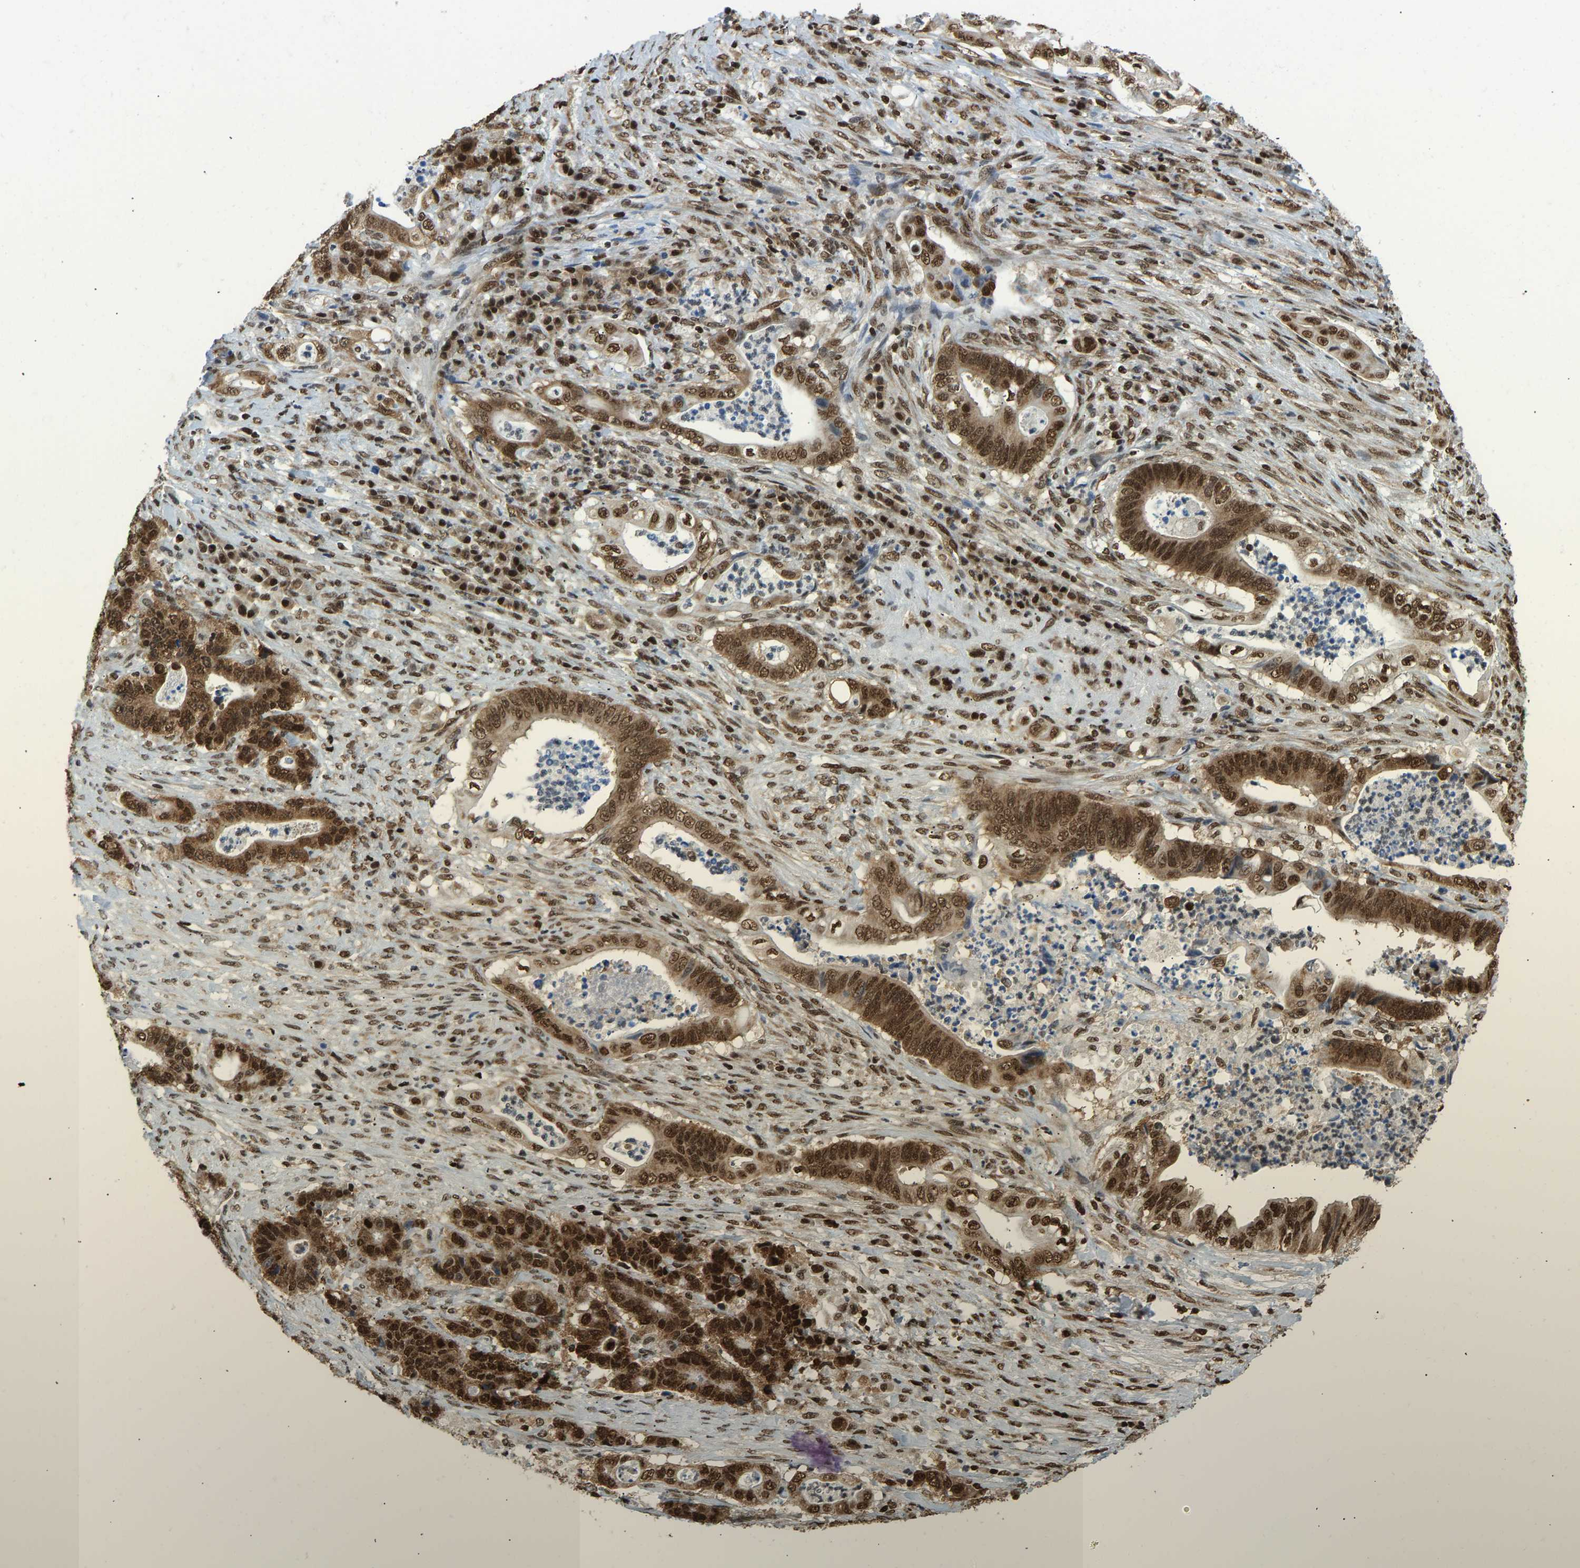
{"staining": {"intensity": "strong", "quantity": ">75%", "location": "cytoplasmic/membranous,nuclear"}, "tissue": "stomach cancer", "cell_type": "Tumor cells", "image_type": "cancer", "snomed": [{"axis": "morphology", "description": "Adenocarcinoma, NOS"}, {"axis": "topography", "description": "Stomach"}], "caption": "Stomach cancer stained with a brown dye reveals strong cytoplasmic/membranous and nuclear positive positivity in about >75% of tumor cells.", "gene": "ZSCAN20", "patient": {"sex": "female", "age": 73}}